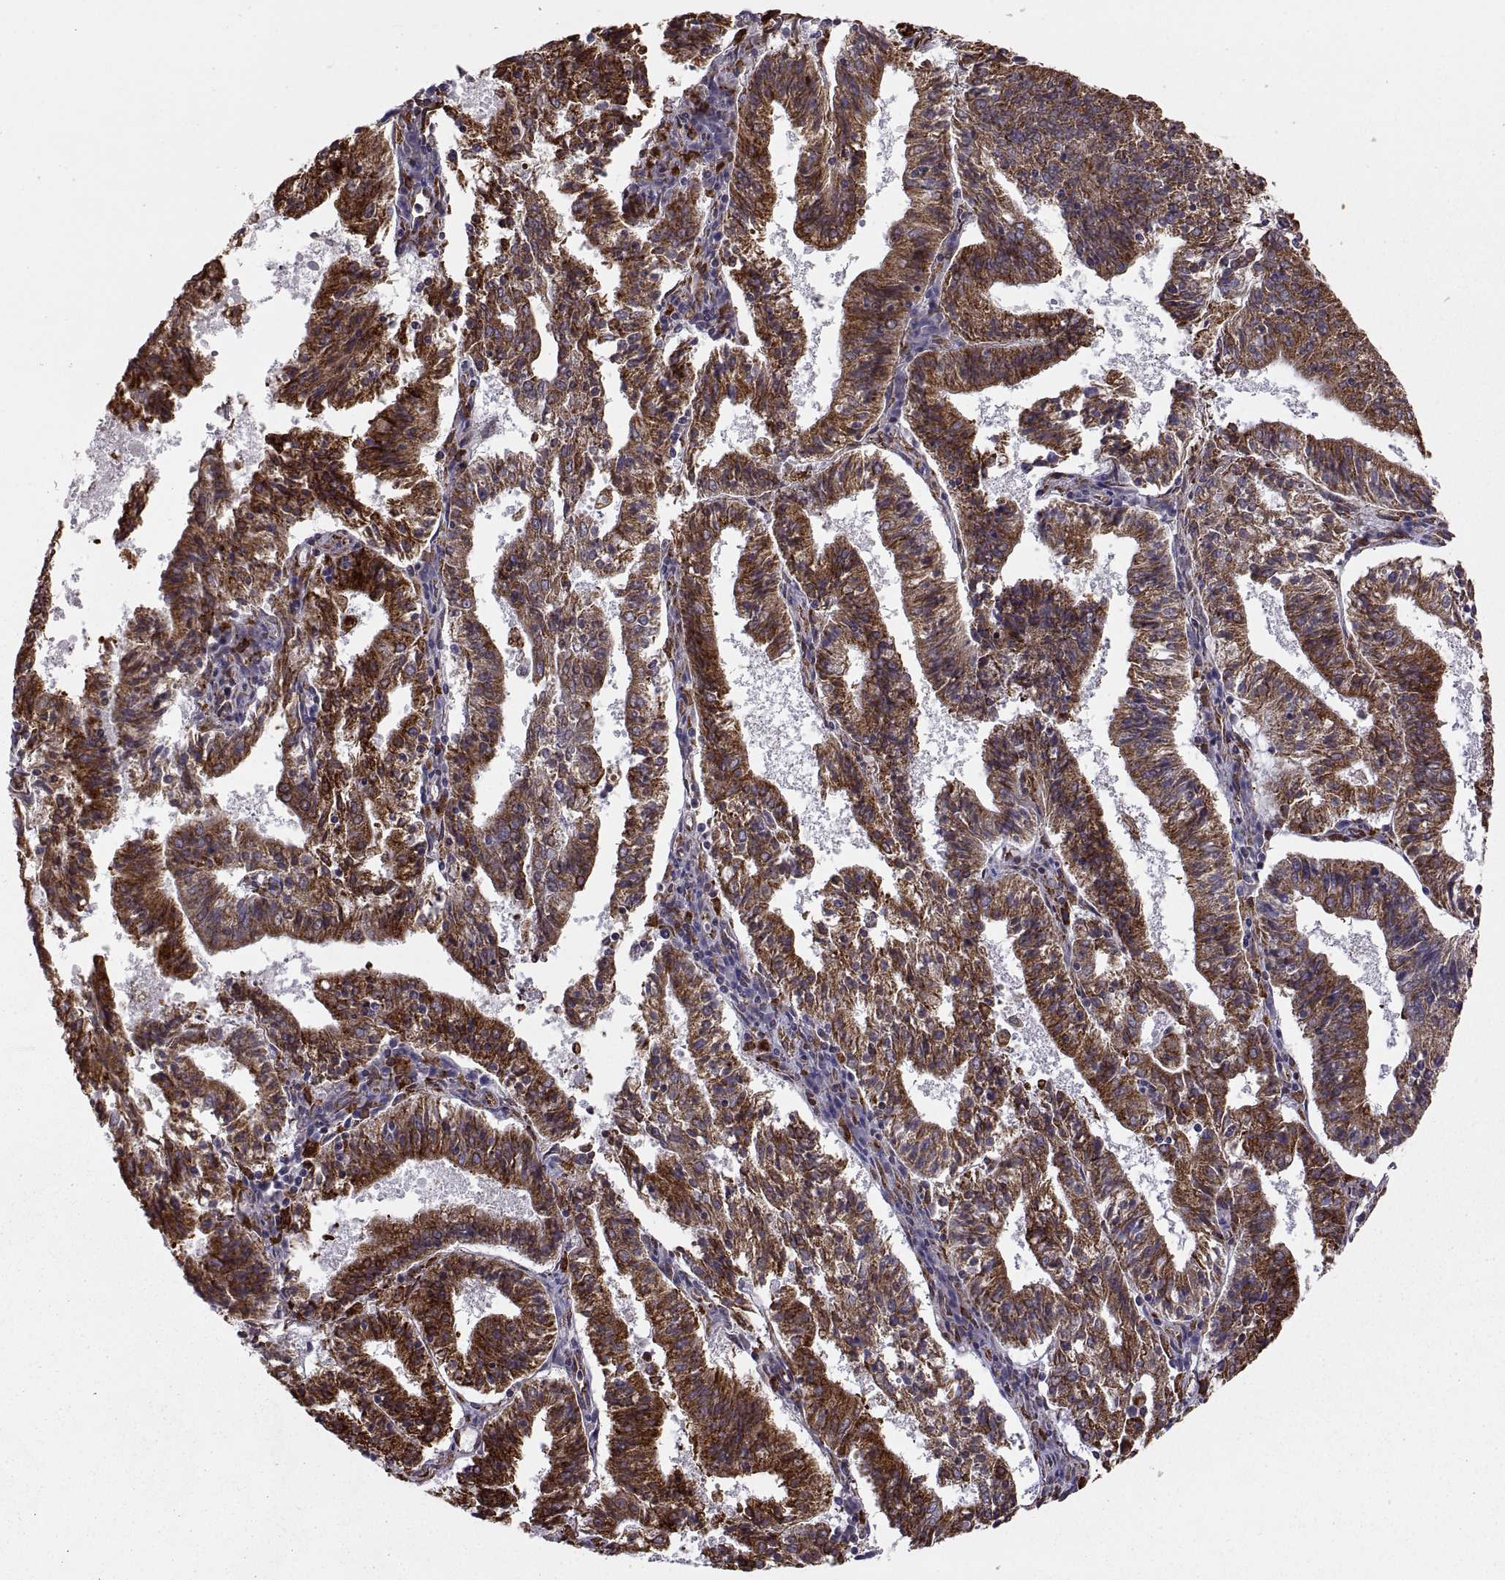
{"staining": {"intensity": "strong", "quantity": ">75%", "location": "cytoplasmic/membranous"}, "tissue": "endometrial cancer", "cell_type": "Tumor cells", "image_type": "cancer", "snomed": [{"axis": "morphology", "description": "Adenocarcinoma, NOS"}, {"axis": "topography", "description": "Endometrium"}], "caption": "Human adenocarcinoma (endometrial) stained with a brown dye displays strong cytoplasmic/membranous positive staining in approximately >75% of tumor cells.", "gene": "PLEKHB2", "patient": {"sex": "female", "age": 82}}